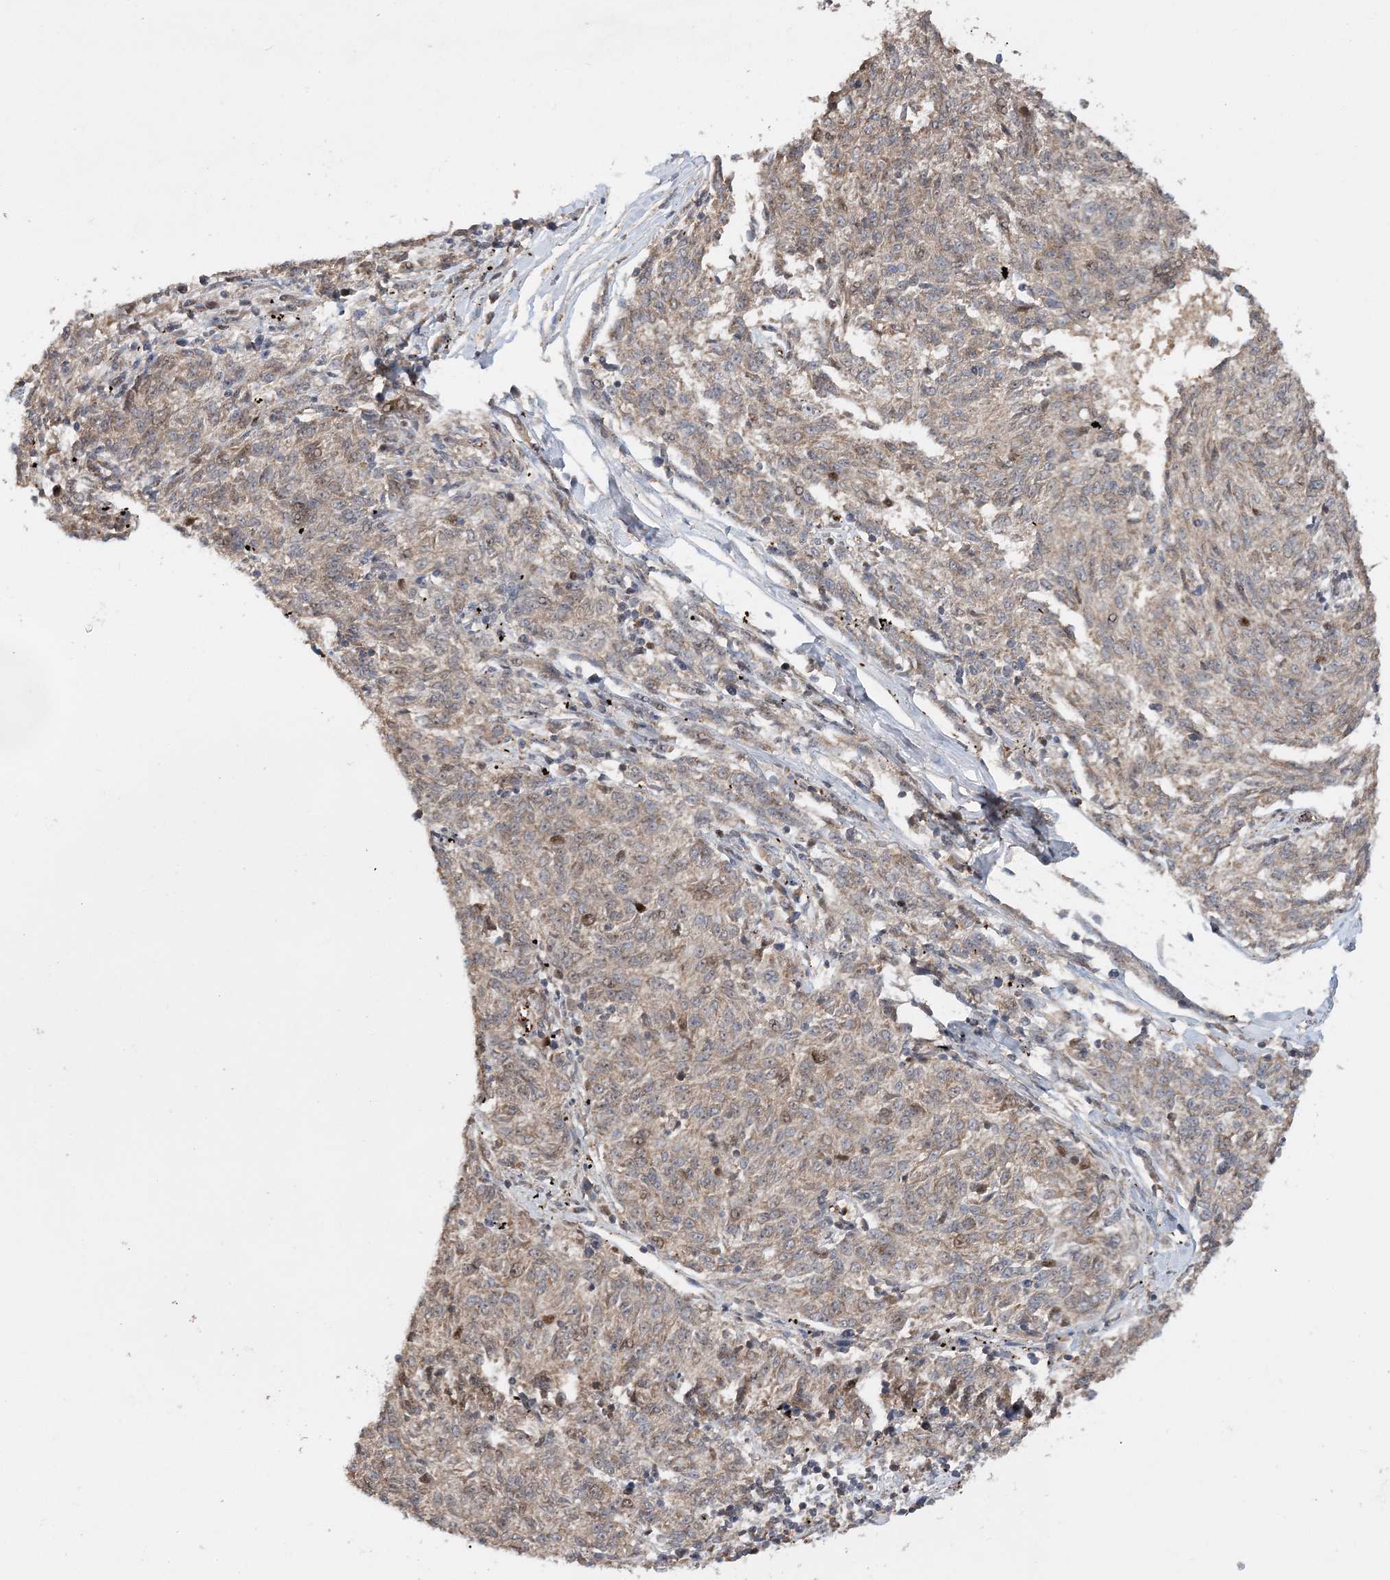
{"staining": {"intensity": "weak", "quantity": "25%-75%", "location": "cytoplasmic/membranous"}, "tissue": "melanoma", "cell_type": "Tumor cells", "image_type": "cancer", "snomed": [{"axis": "morphology", "description": "Malignant melanoma, NOS"}, {"axis": "topography", "description": "Skin"}], "caption": "Immunohistochemical staining of human melanoma displays low levels of weak cytoplasmic/membranous expression in about 25%-75% of tumor cells.", "gene": "KIF4A", "patient": {"sex": "female", "age": 72}}